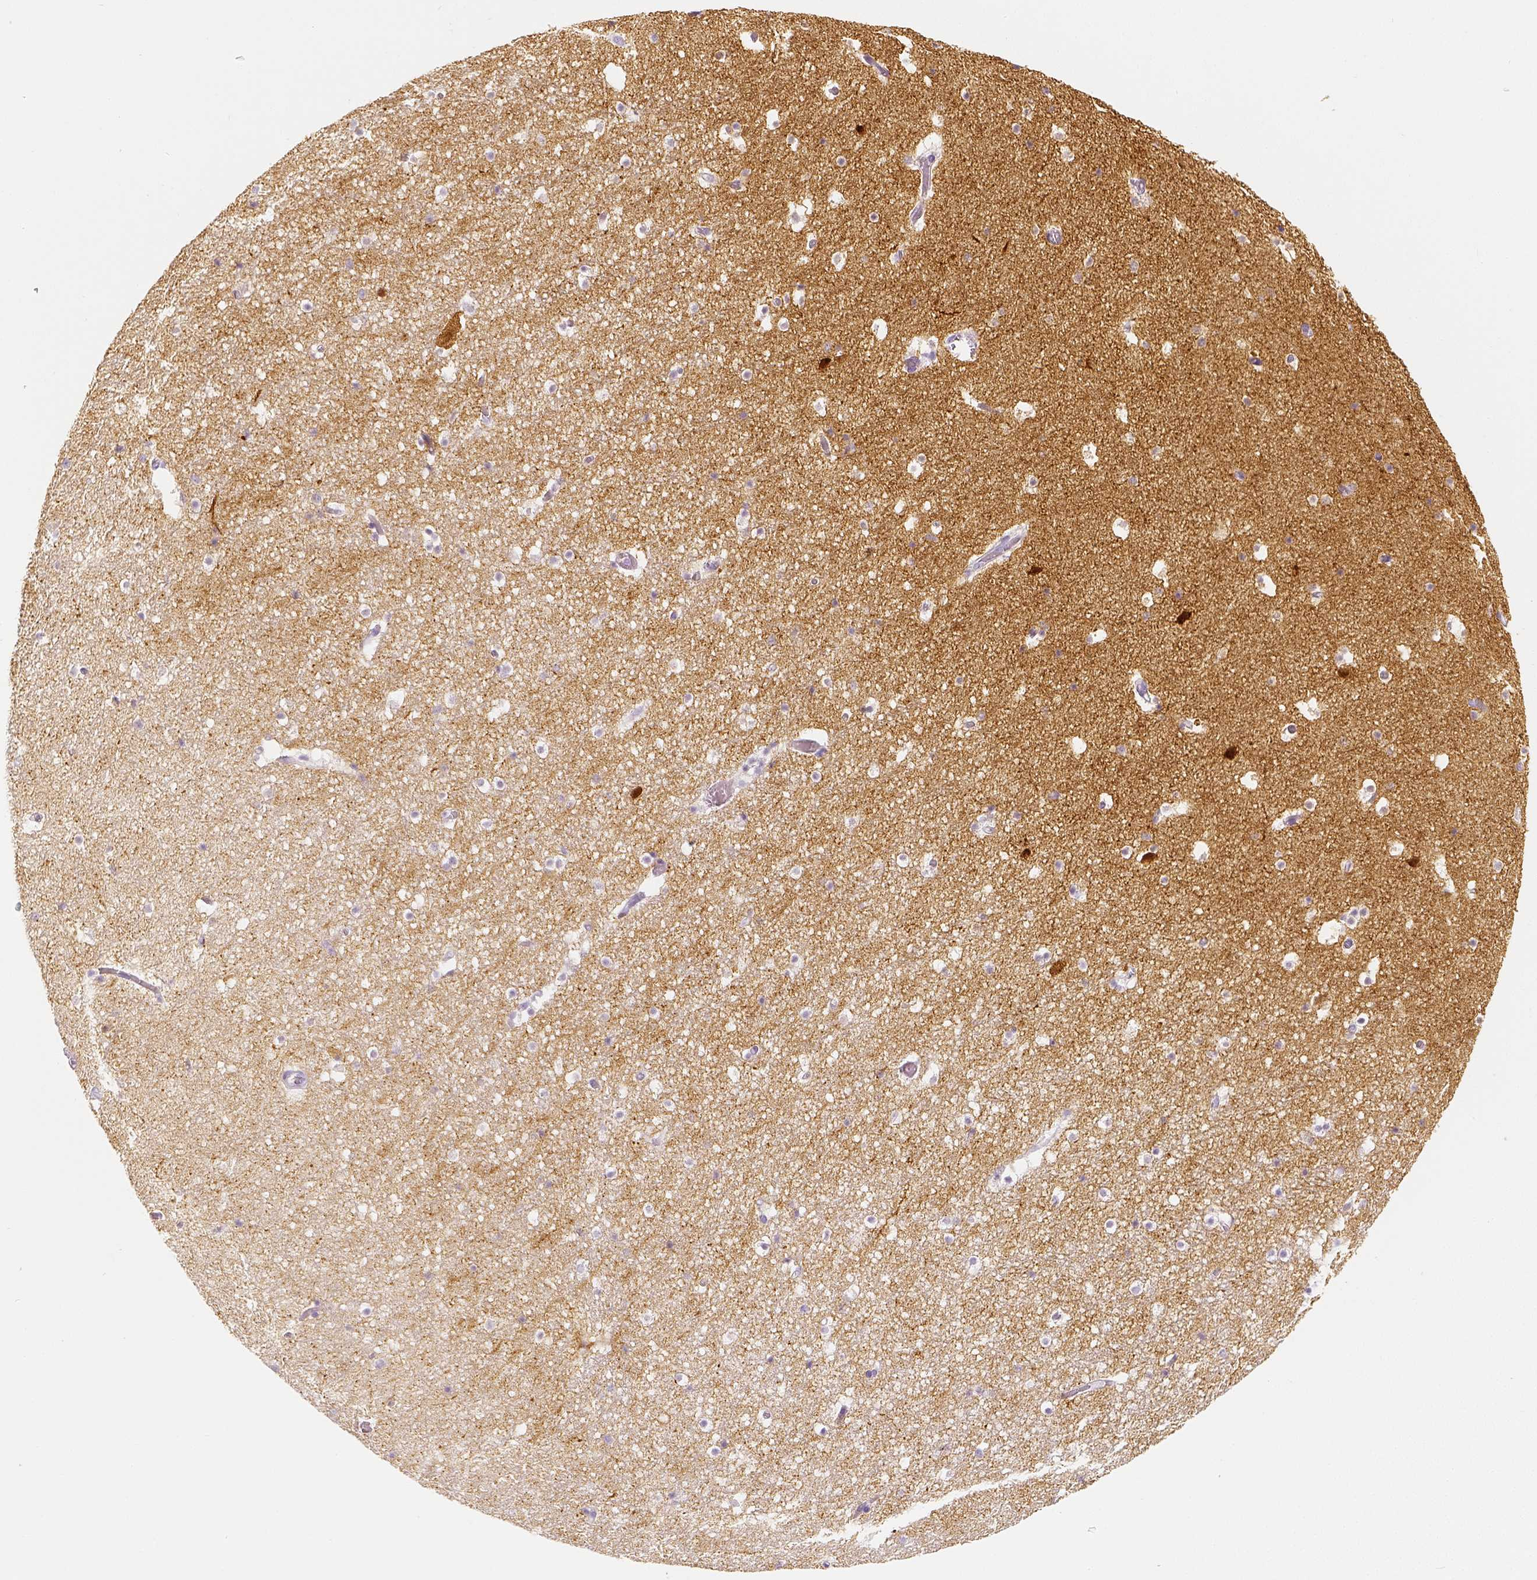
{"staining": {"intensity": "negative", "quantity": "none", "location": "none"}, "tissue": "hippocampus", "cell_type": "Glial cells", "image_type": "normal", "snomed": [{"axis": "morphology", "description": "Normal tissue, NOS"}, {"axis": "topography", "description": "Hippocampus"}], "caption": "Immunohistochemical staining of unremarkable hippocampus reveals no significant positivity in glial cells.", "gene": "NECAB2", "patient": {"sex": "male", "age": 26}}